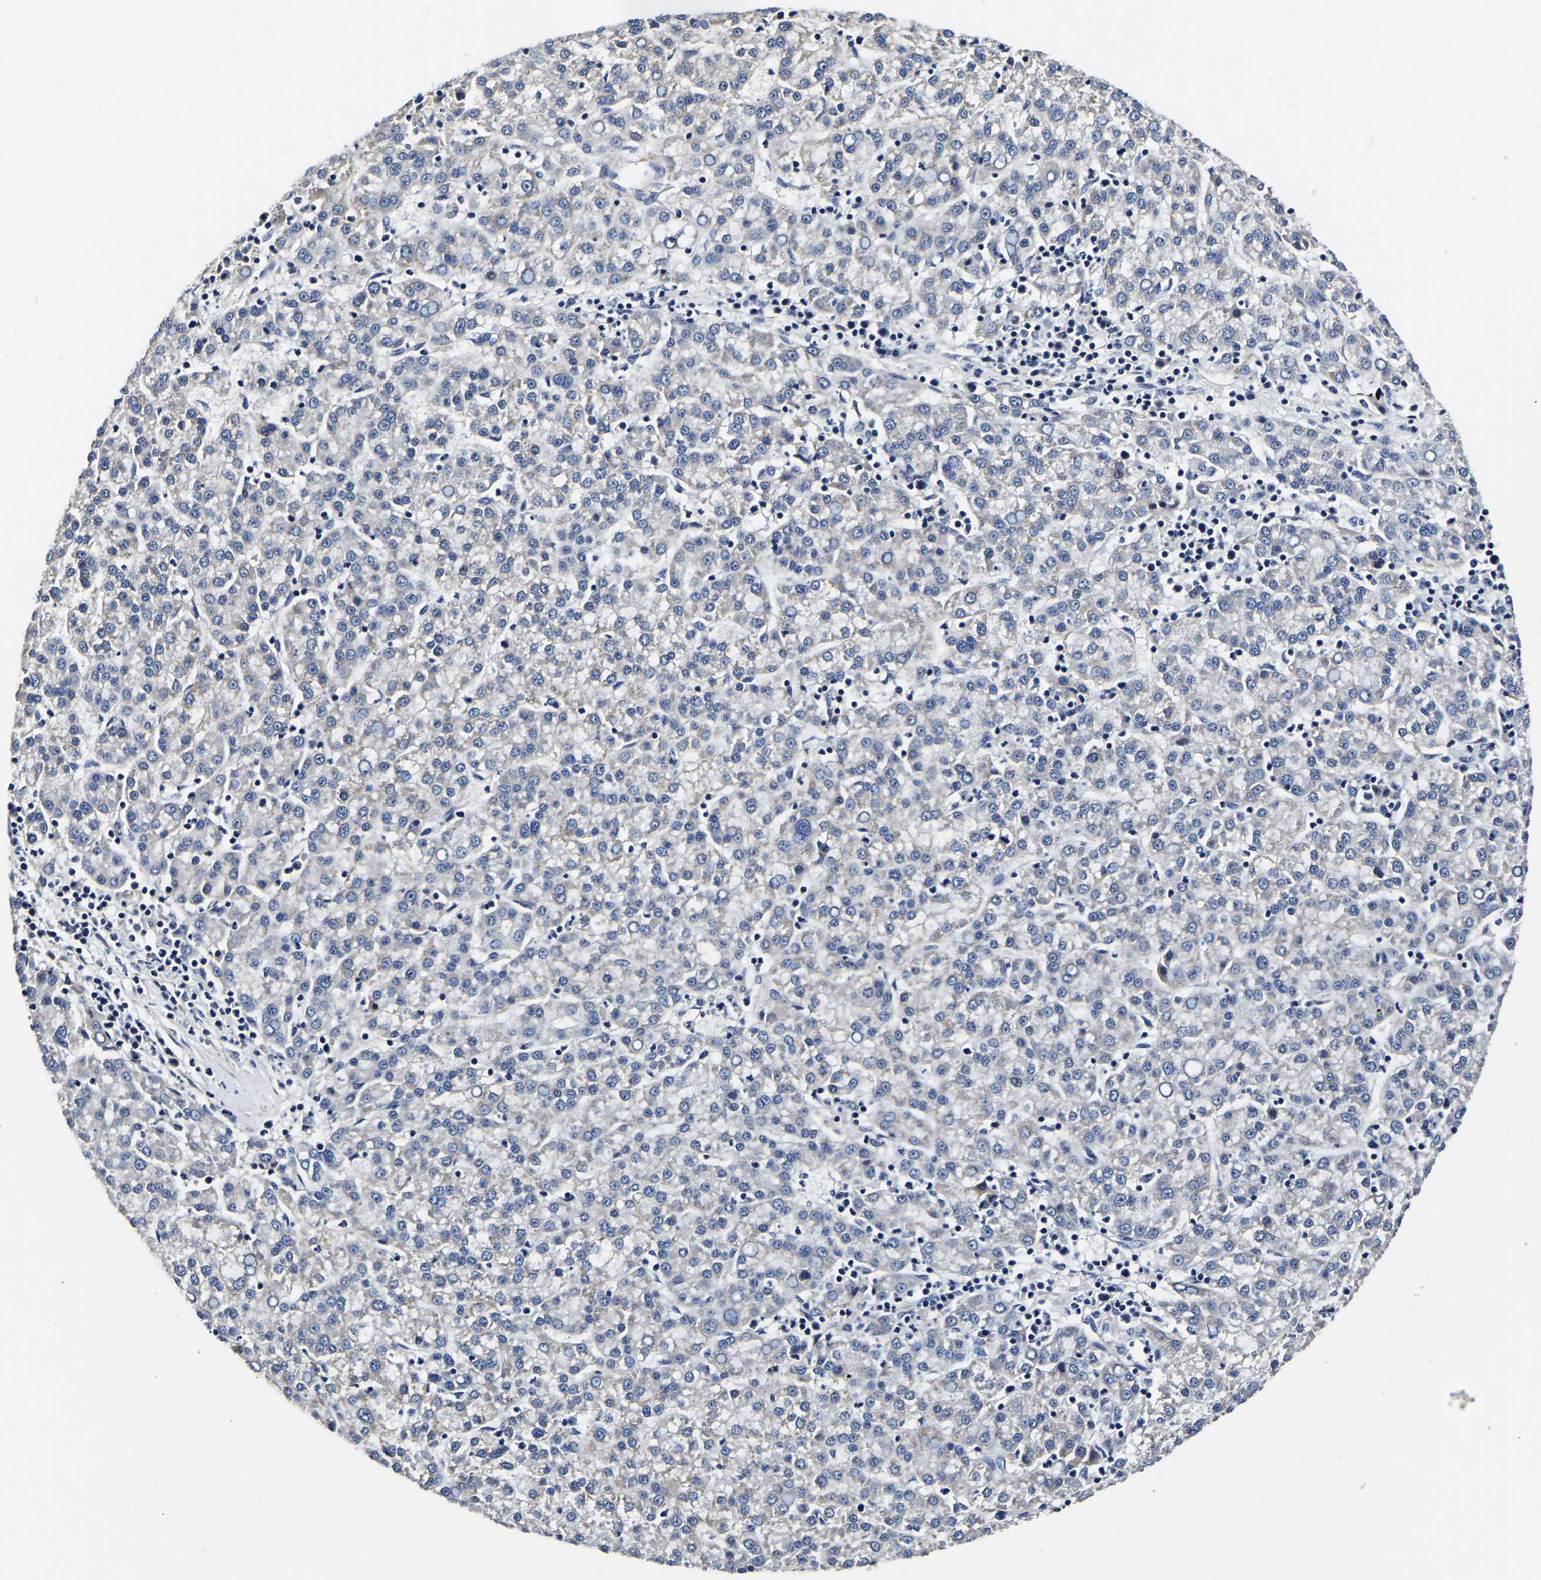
{"staining": {"intensity": "negative", "quantity": "none", "location": "none"}, "tissue": "liver cancer", "cell_type": "Tumor cells", "image_type": "cancer", "snomed": [{"axis": "morphology", "description": "Carcinoma, Hepatocellular, NOS"}, {"axis": "topography", "description": "Liver"}], "caption": "Tumor cells are negative for brown protein staining in liver cancer (hepatocellular carcinoma).", "gene": "KCTD17", "patient": {"sex": "female", "age": 58}}